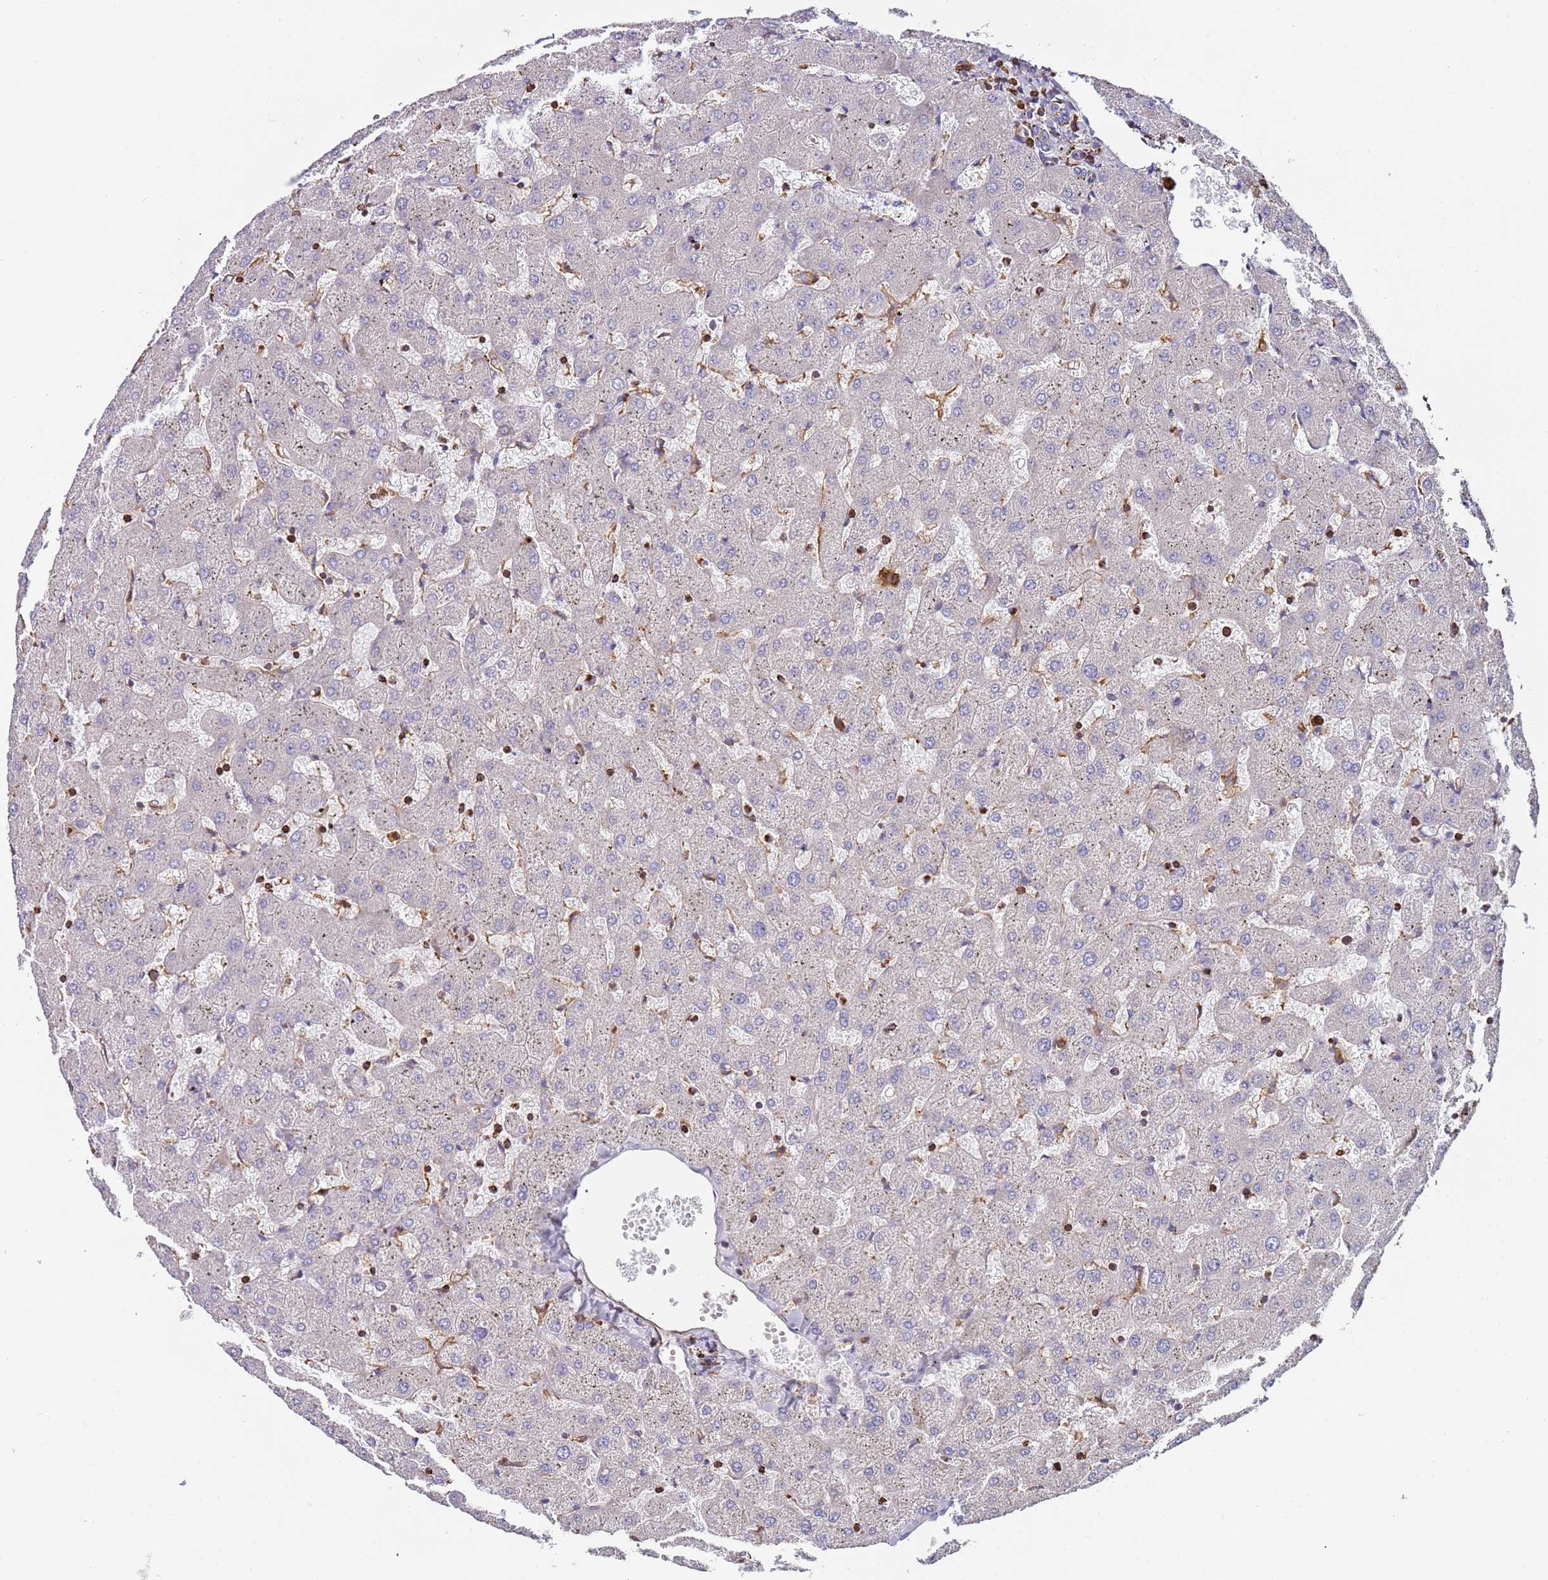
{"staining": {"intensity": "negative", "quantity": "none", "location": "none"}, "tissue": "liver", "cell_type": "Cholangiocytes", "image_type": "normal", "snomed": [{"axis": "morphology", "description": "Normal tissue, NOS"}, {"axis": "topography", "description": "Liver"}], "caption": "This is an immunohistochemistry image of benign human liver. There is no staining in cholangiocytes.", "gene": "CYP2U1", "patient": {"sex": "female", "age": 63}}